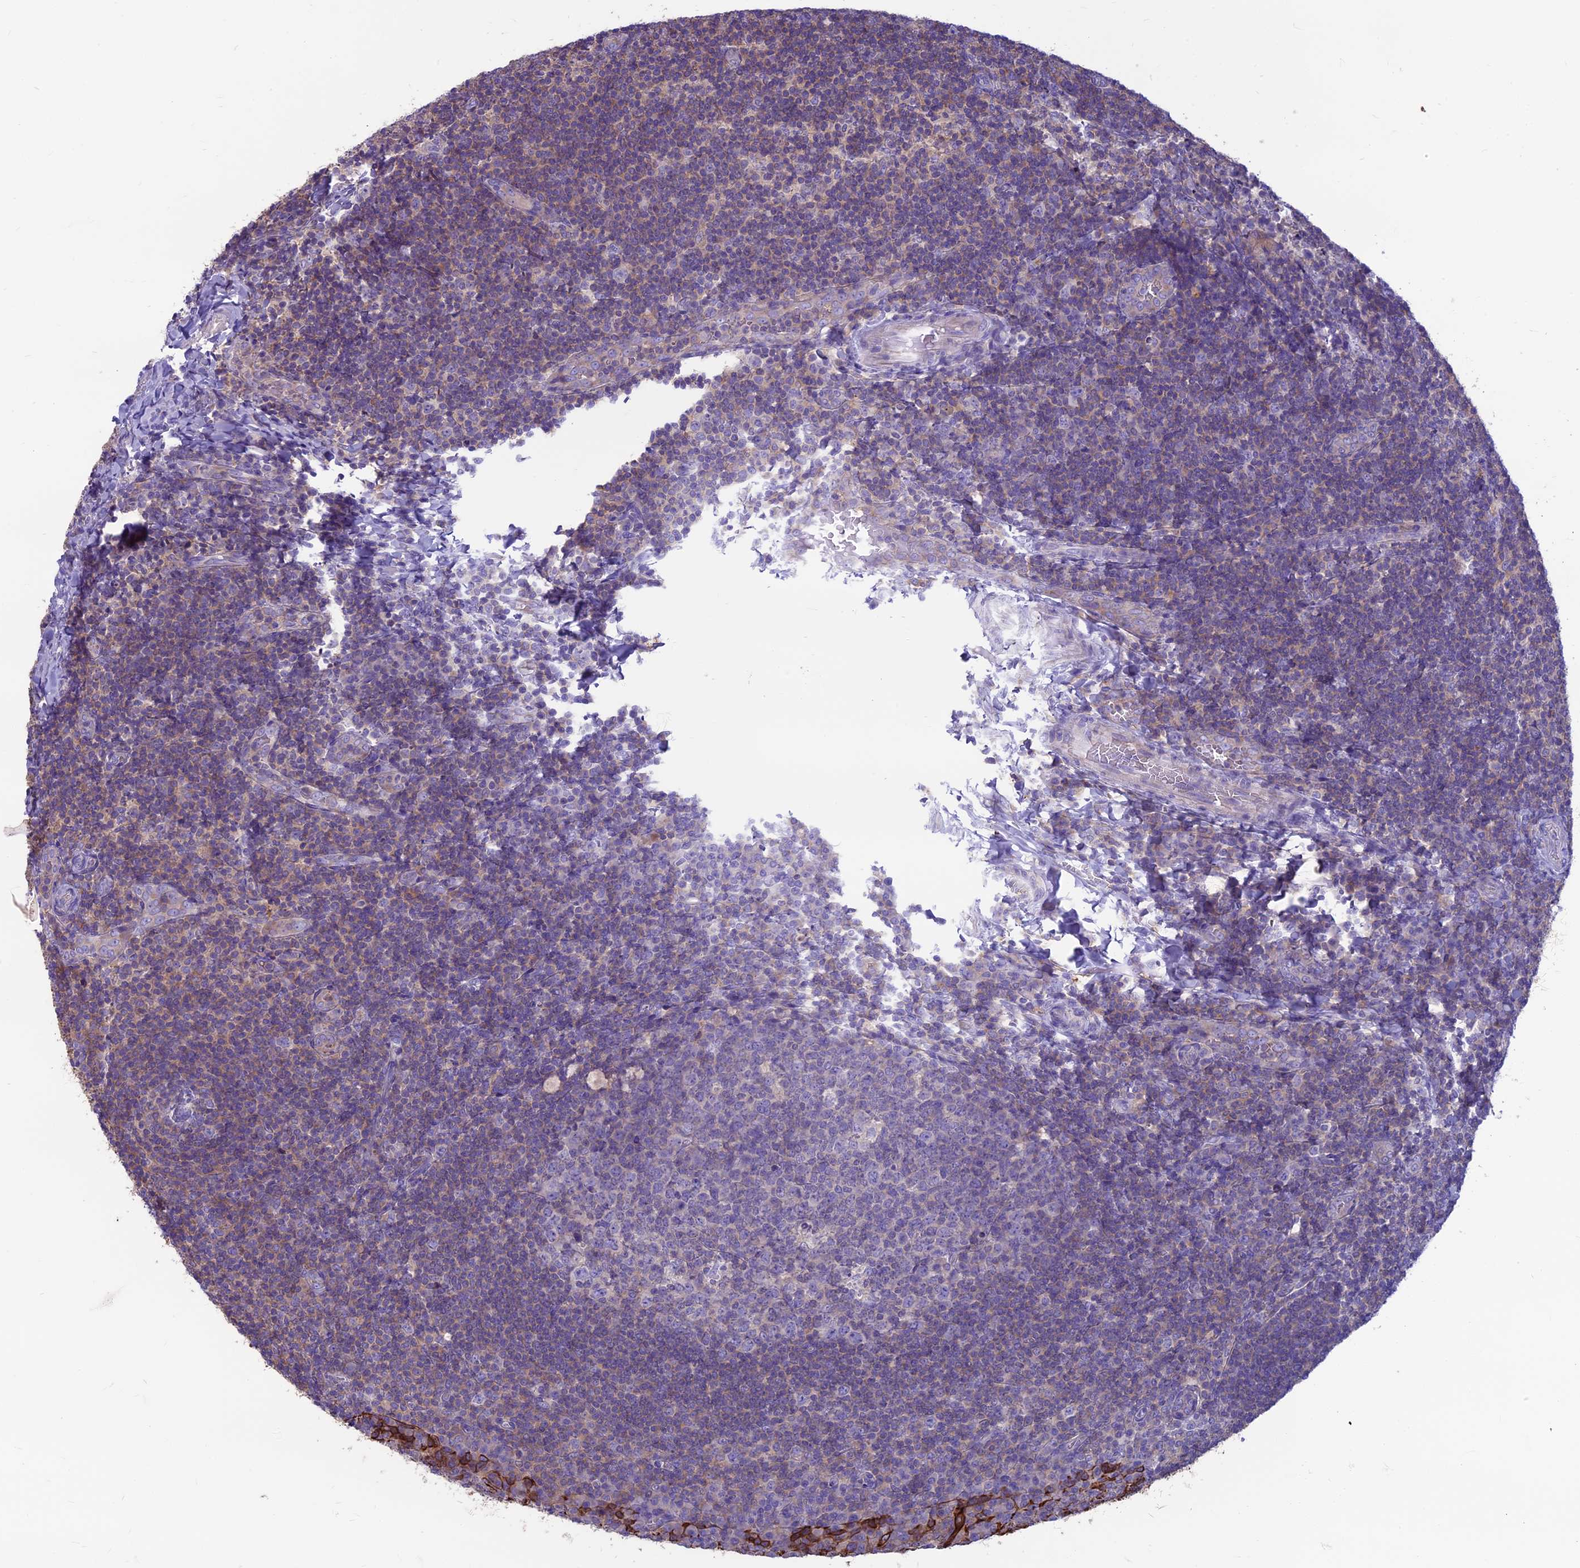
{"staining": {"intensity": "weak", "quantity": "<25%", "location": "cytoplasmic/membranous"}, "tissue": "tonsil", "cell_type": "Germinal center cells", "image_type": "normal", "snomed": [{"axis": "morphology", "description": "Normal tissue, NOS"}, {"axis": "topography", "description": "Tonsil"}], "caption": "An IHC image of normal tonsil is shown. There is no staining in germinal center cells of tonsil. The staining is performed using DAB (3,3'-diaminobenzidine) brown chromogen with nuclei counter-stained in using hematoxylin.", "gene": "CDAN1", "patient": {"sex": "male", "age": 17}}